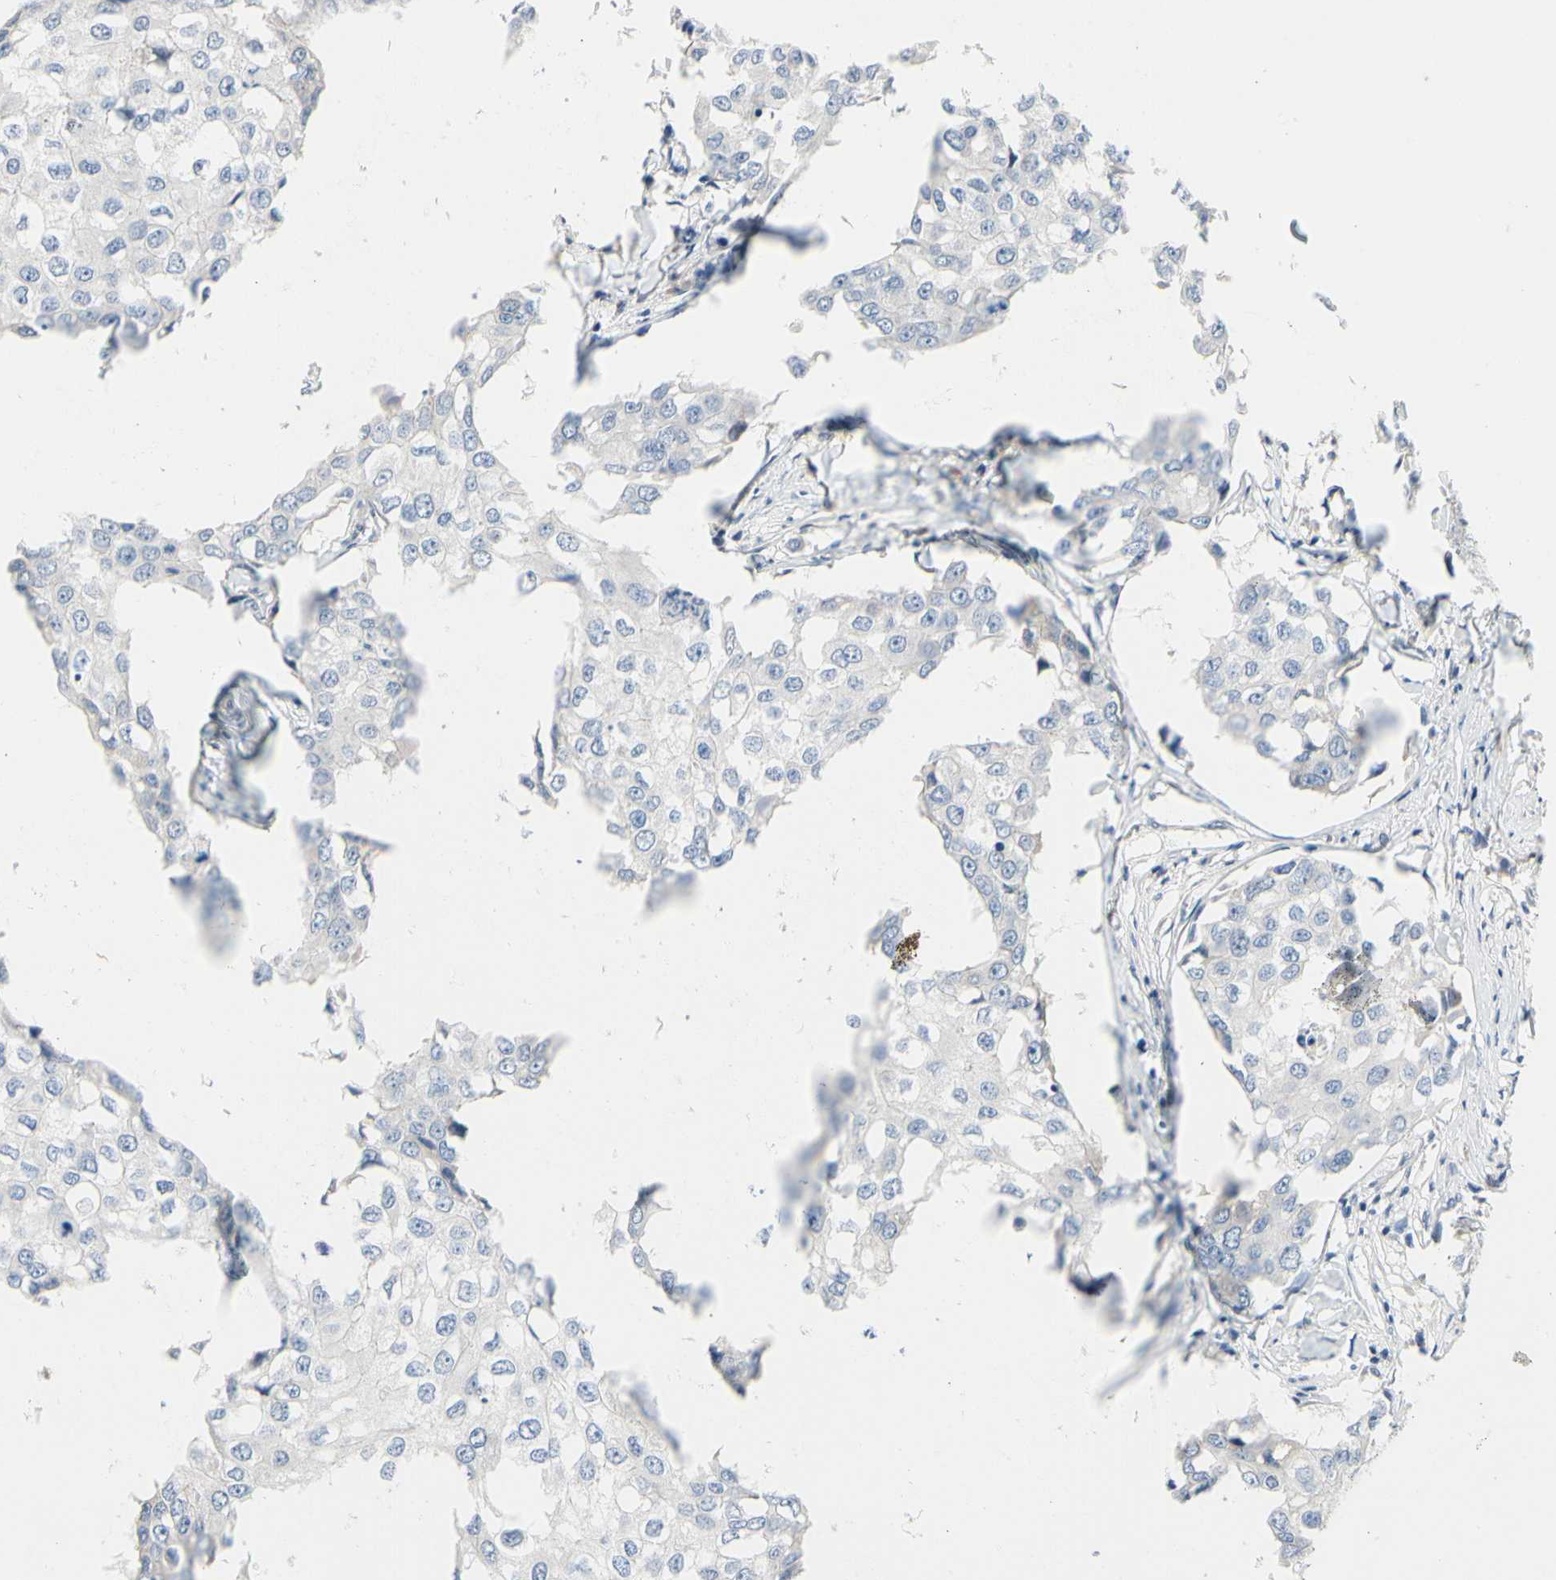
{"staining": {"intensity": "negative", "quantity": "none", "location": "none"}, "tissue": "breast cancer", "cell_type": "Tumor cells", "image_type": "cancer", "snomed": [{"axis": "morphology", "description": "Duct carcinoma"}, {"axis": "topography", "description": "Breast"}], "caption": "This is an IHC histopathology image of breast cancer (invasive ductal carcinoma). There is no positivity in tumor cells.", "gene": "ECRG4", "patient": {"sex": "female", "age": 27}}